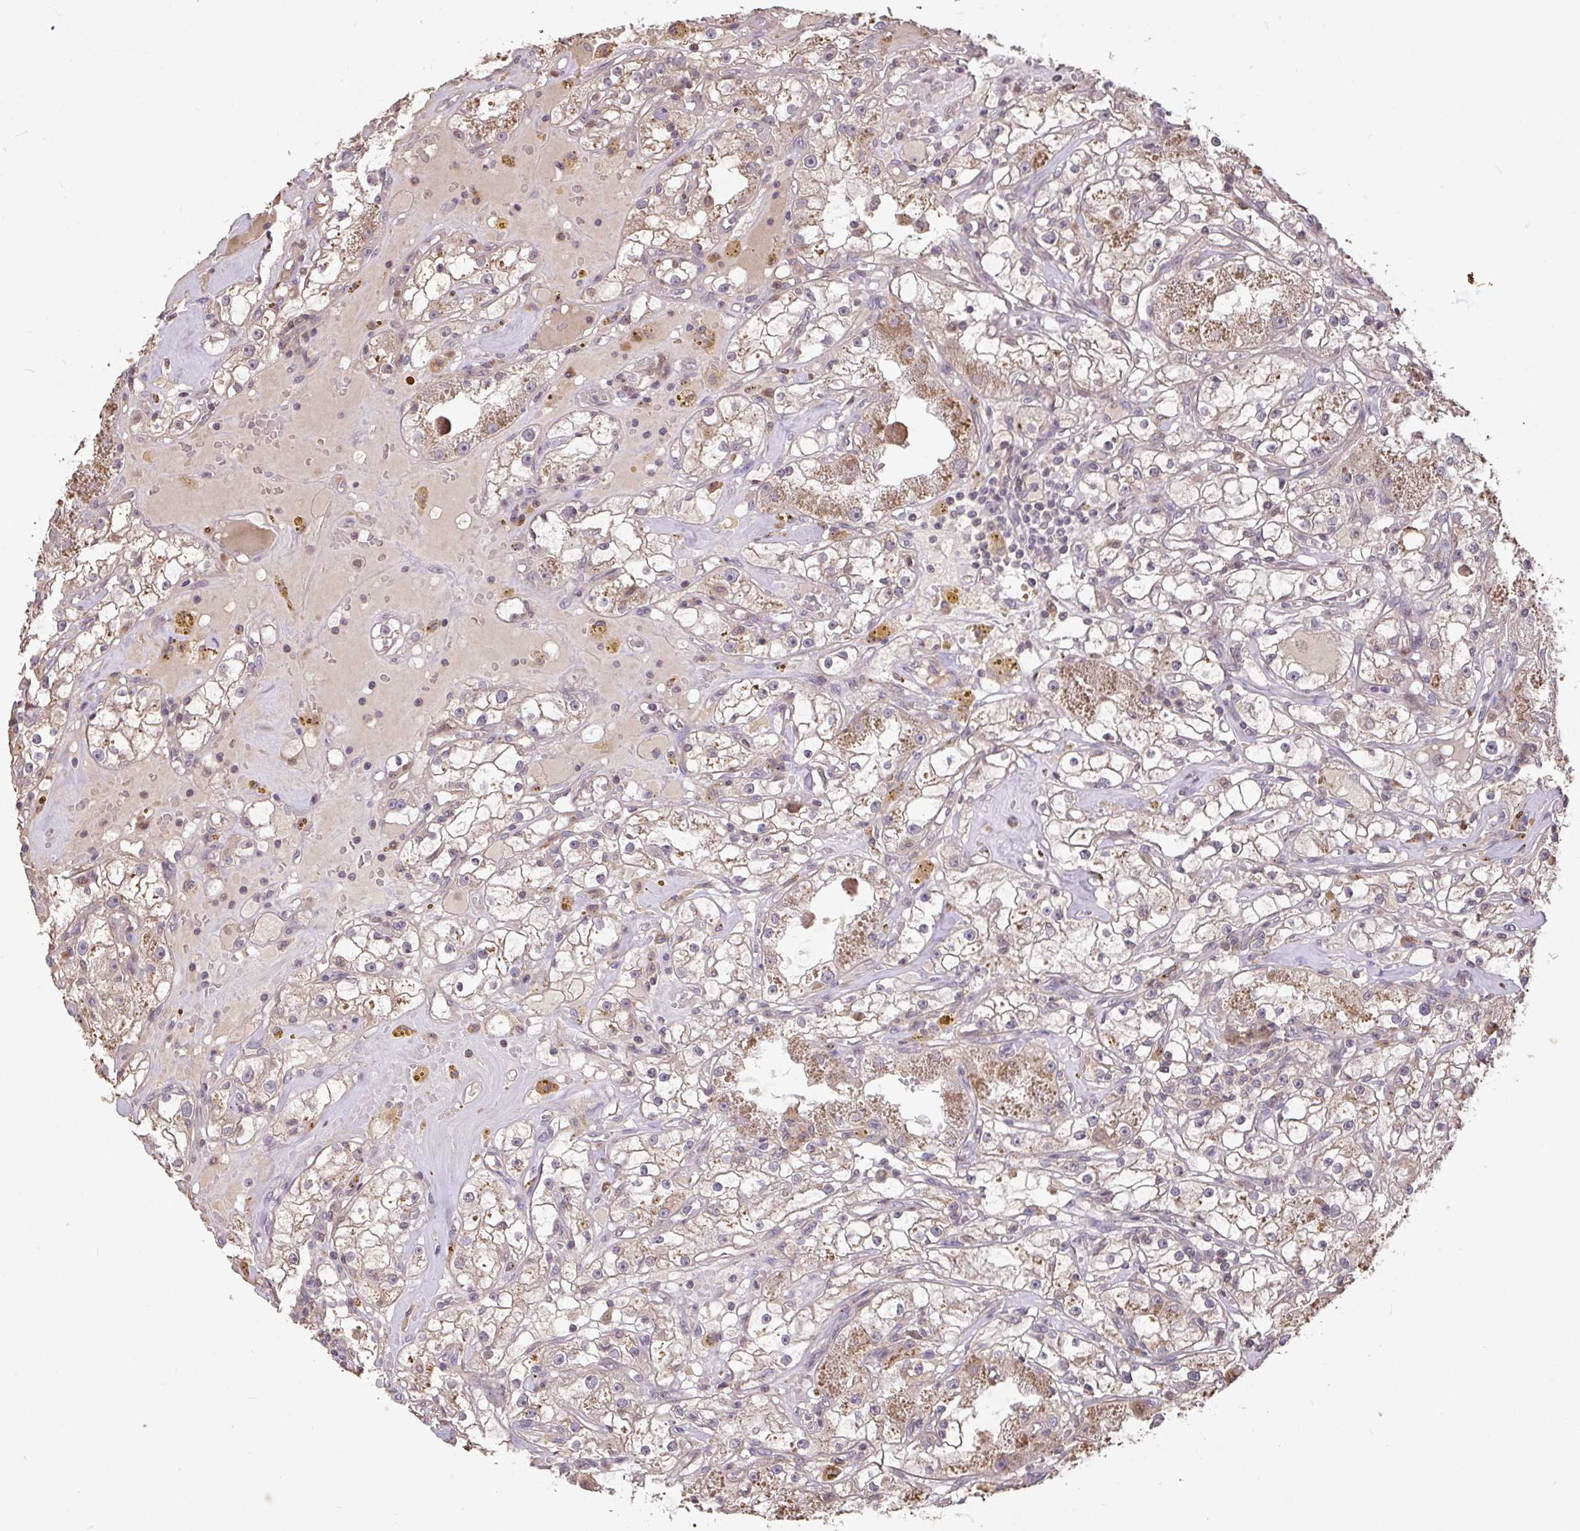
{"staining": {"intensity": "weak", "quantity": "25%-75%", "location": "cytoplasmic/membranous"}, "tissue": "renal cancer", "cell_type": "Tumor cells", "image_type": "cancer", "snomed": [{"axis": "morphology", "description": "Adenocarcinoma, NOS"}, {"axis": "topography", "description": "Kidney"}], "caption": "Immunohistochemical staining of human adenocarcinoma (renal) shows low levels of weak cytoplasmic/membranous staining in approximately 25%-75% of tumor cells. (DAB (3,3'-diaminobenzidine) IHC with brightfield microscopy, high magnification).", "gene": "FCER1A", "patient": {"sex": "male", "age": 56}}